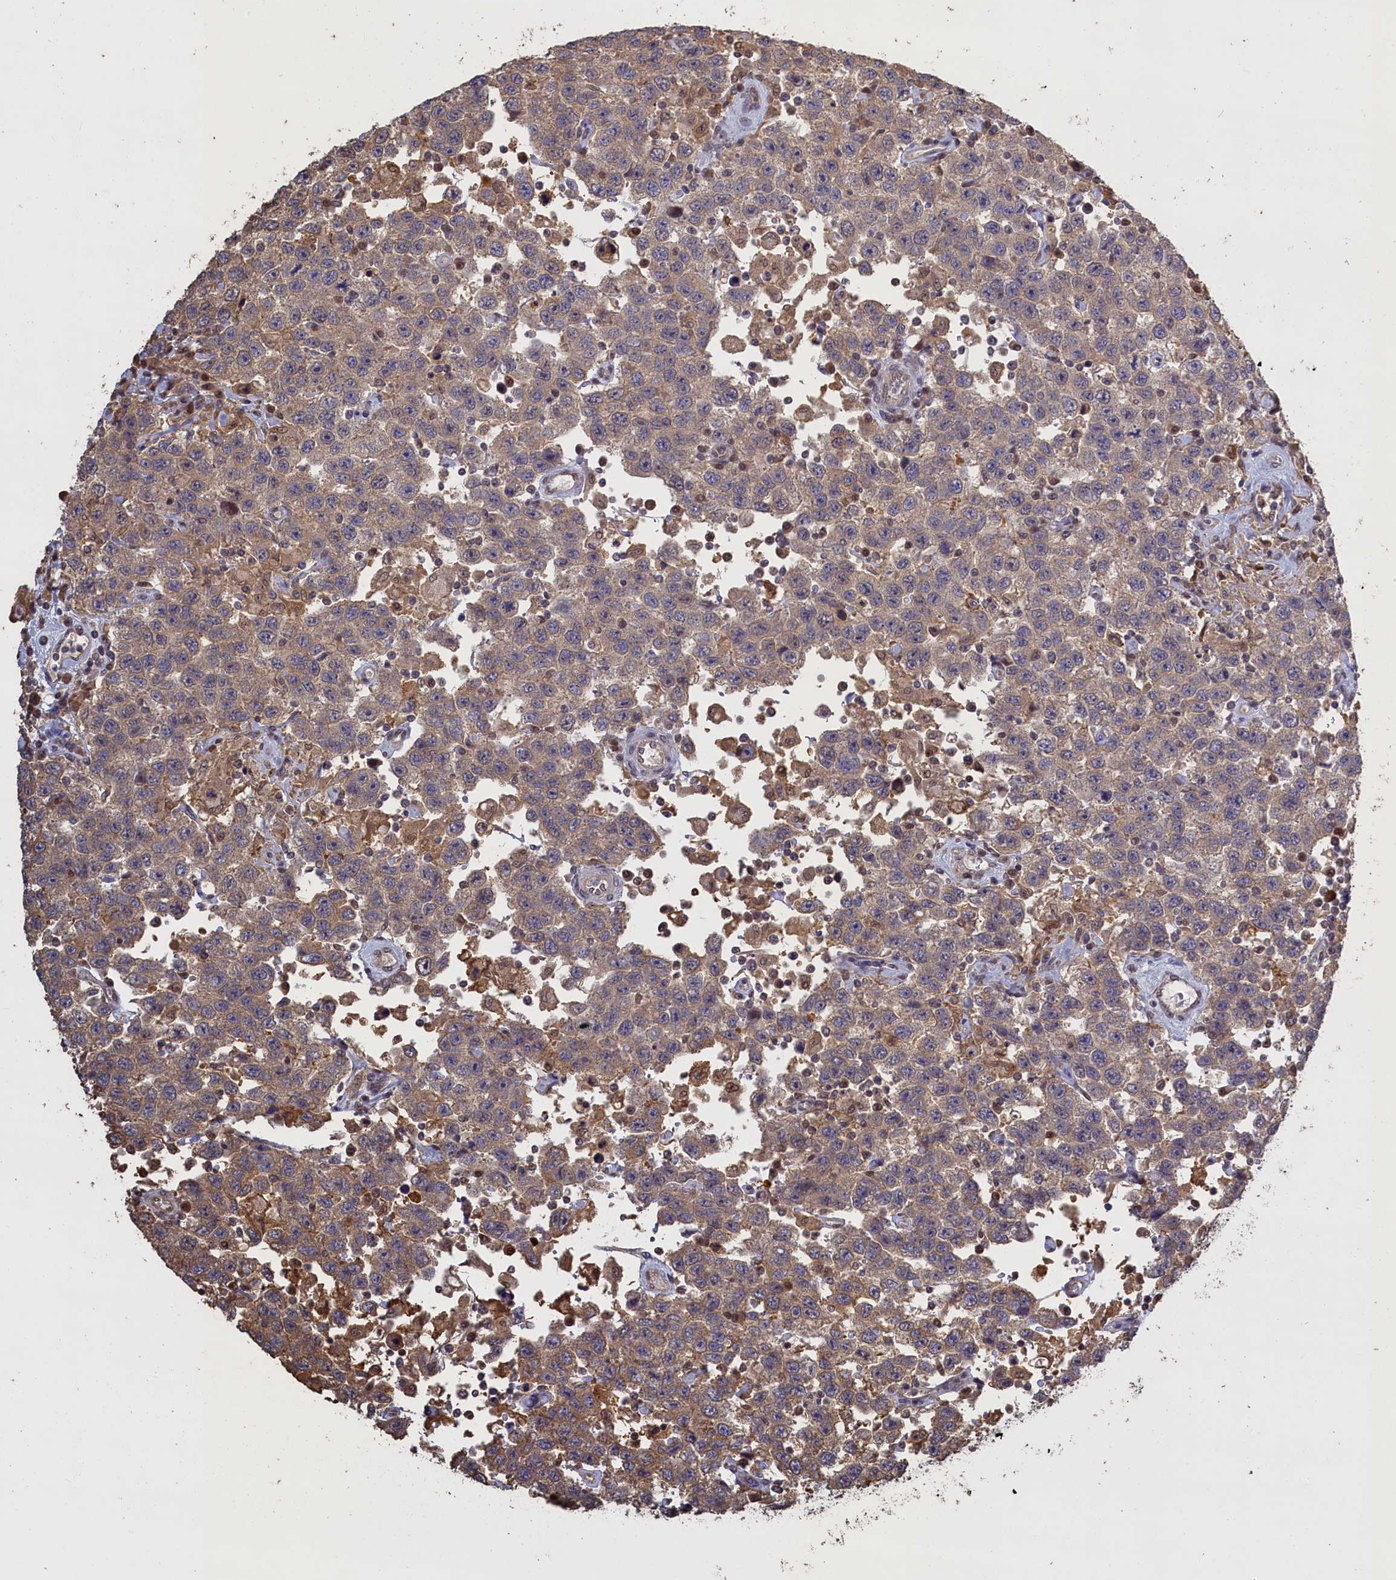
{"staining": {"intensity": "moderate", "quantity": ">75%", "location": "cytoplasmic/membranous"}, "tissue": "testis cancer", "cell_type": "Tumor cells", "image_type": "cancer", "snomed": [{"axis": "morphology", "description": "Seminoma, NOS"}, {"axis": "topography", "description": "Testis"}], "caption": "Testis cancer (seminoma) stained for a protein shows moderate cytoplasmic/membranous positivity in tumor cells.", "gene": "UCHL3", "patient": {"sex": "male", "age": 41}}